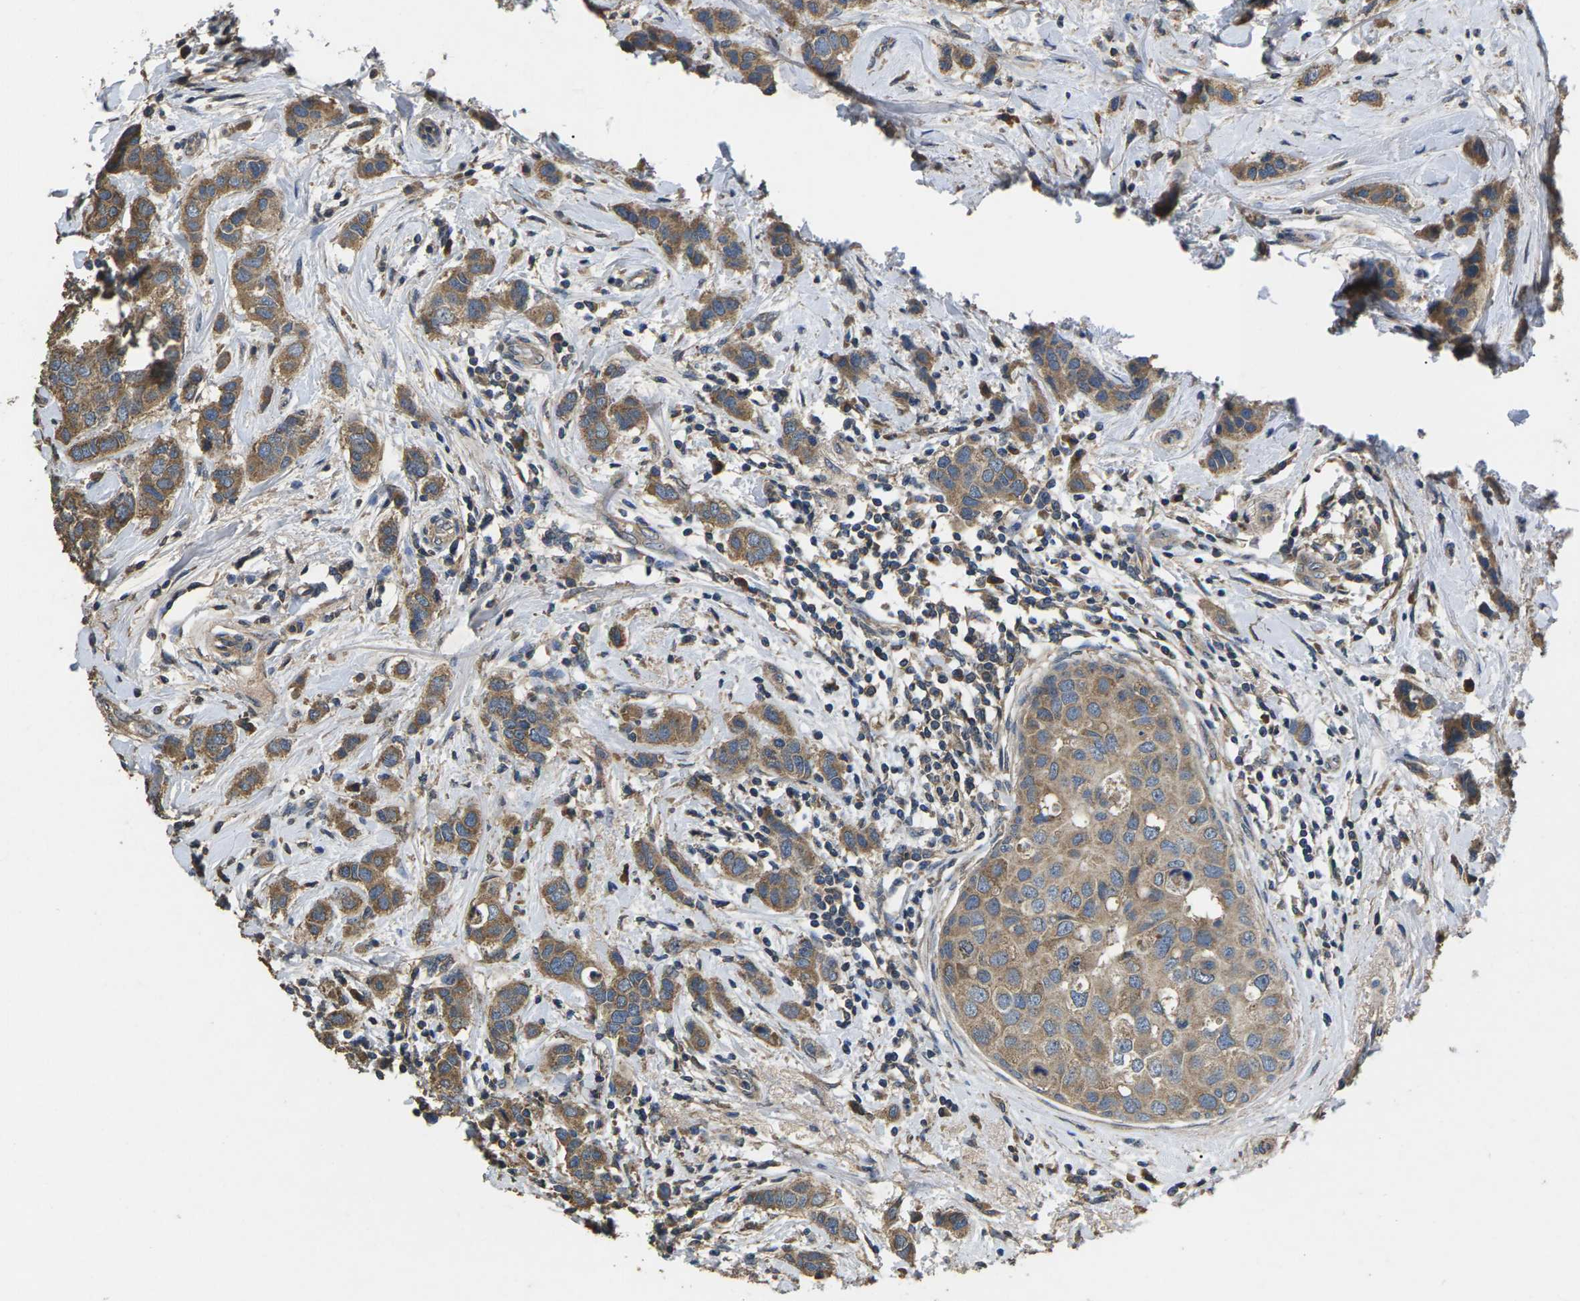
{"staining": {"intensity": "moderate", "quantity": ">75%", "location": "cytoplasmic/membranous"}, "tissue": "breast cancer", "cell_type": "Tumor cells", "image_type": "cancer", "snomed": [{"axis": "morphology", "description": "Duct carcinoma"}, {"axis": "topography", "description": "Breast"}], "caption": "Breast cancer was stained to show a protein in brown. There is medium levels of moderate cytoplasmic/membranous staining in about >75% of tumor cells.", "gene": "B4GAT1", "patient": {"sex": "female", "age": 50}}